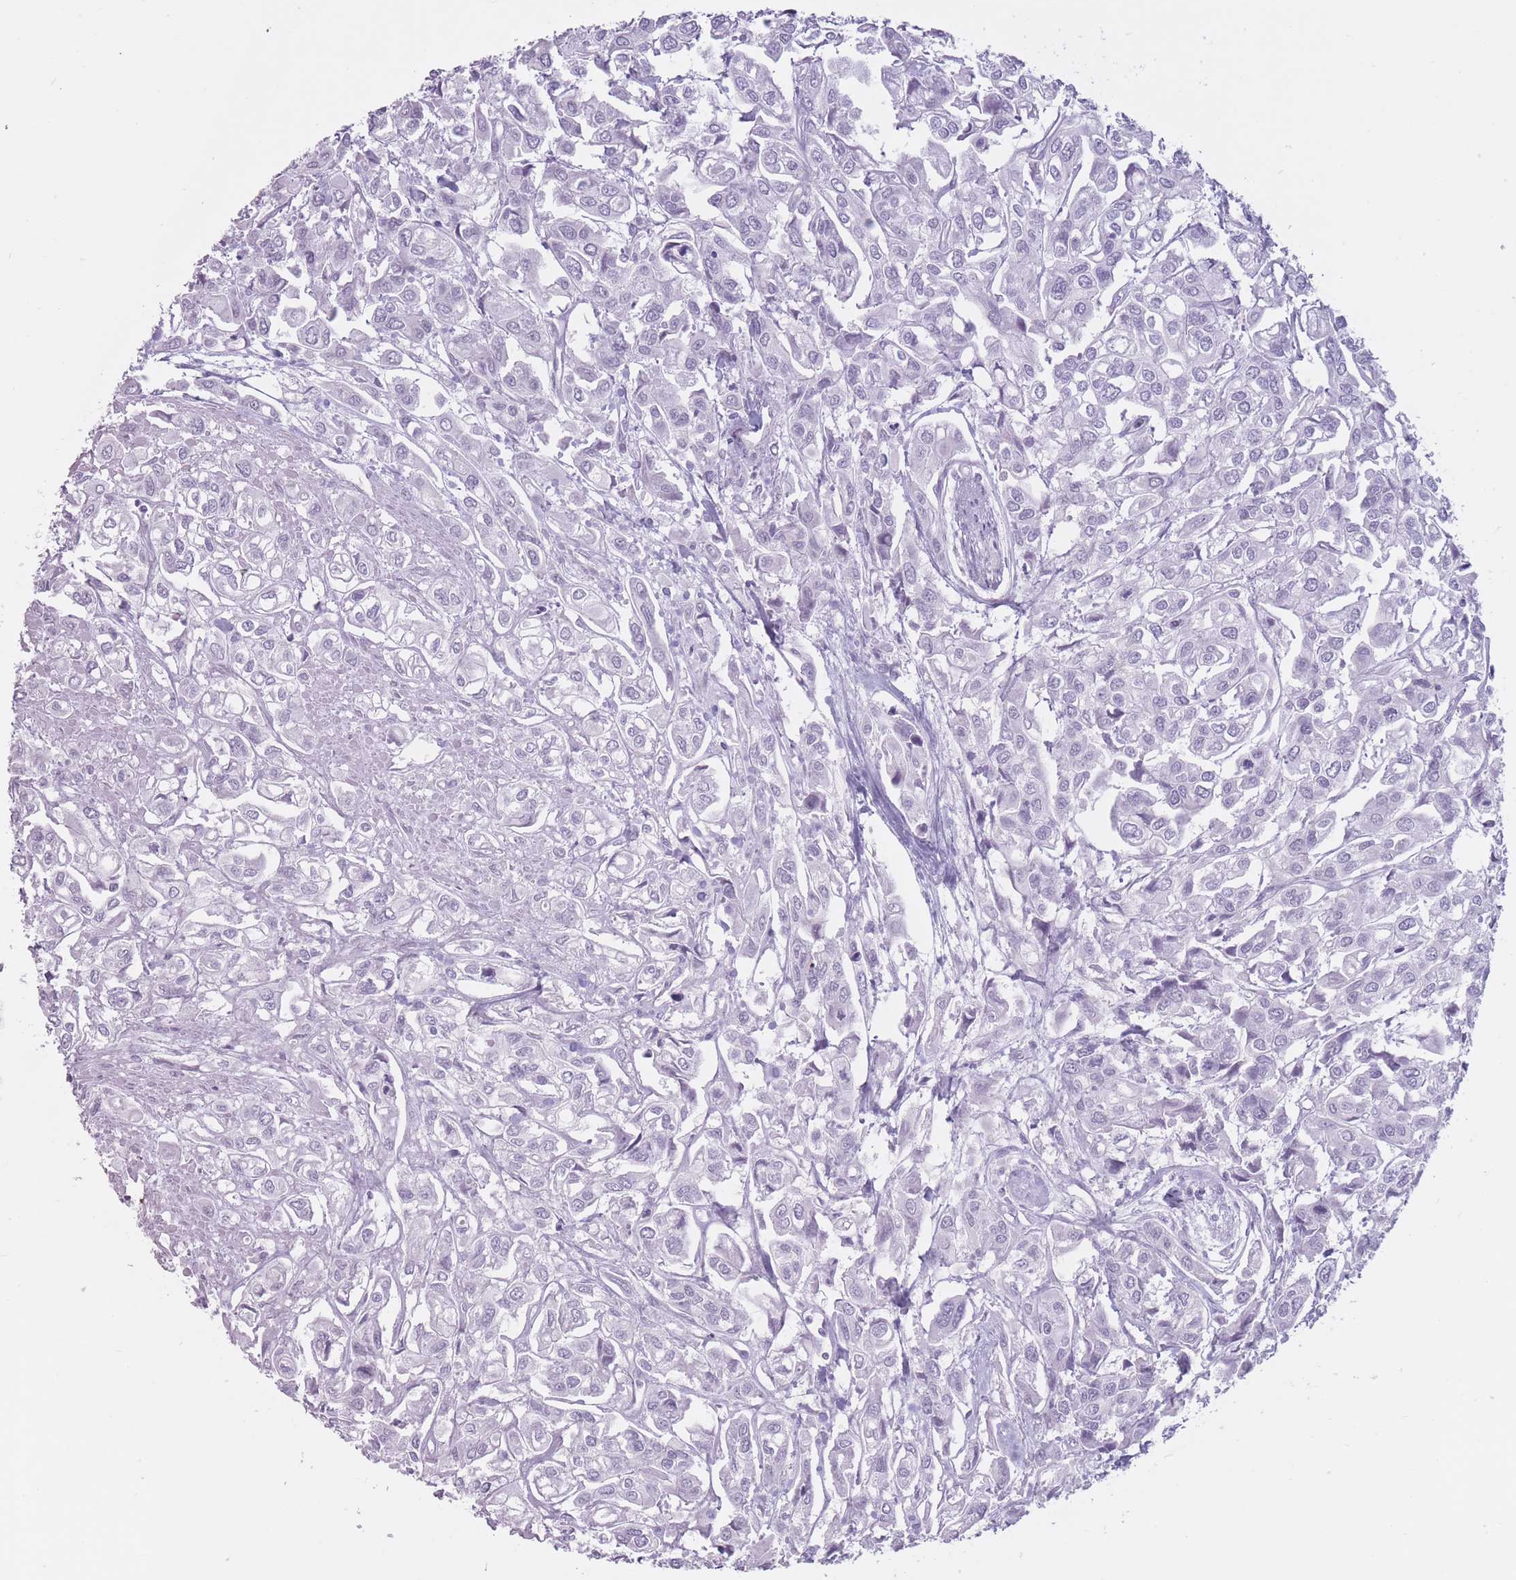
{"staining": {"intensity": "negative", "quantity": "none", "location": "none"}, "tissue": "urothelial cancer", "cell_type": "Tumor cells", "image_type": "cancer", "snomed": [{"axis": "morphology", "description": "Urothelial carcinoma, High grade"}, {"axis": "topography", "description": "Urinary bladder"}], "caption": "The photomicrograph exhibits no significant staining in tumor cells of urothelial cancer.", "gene": "PNMA3", "patient": {"sex": "male", "age": 67}}